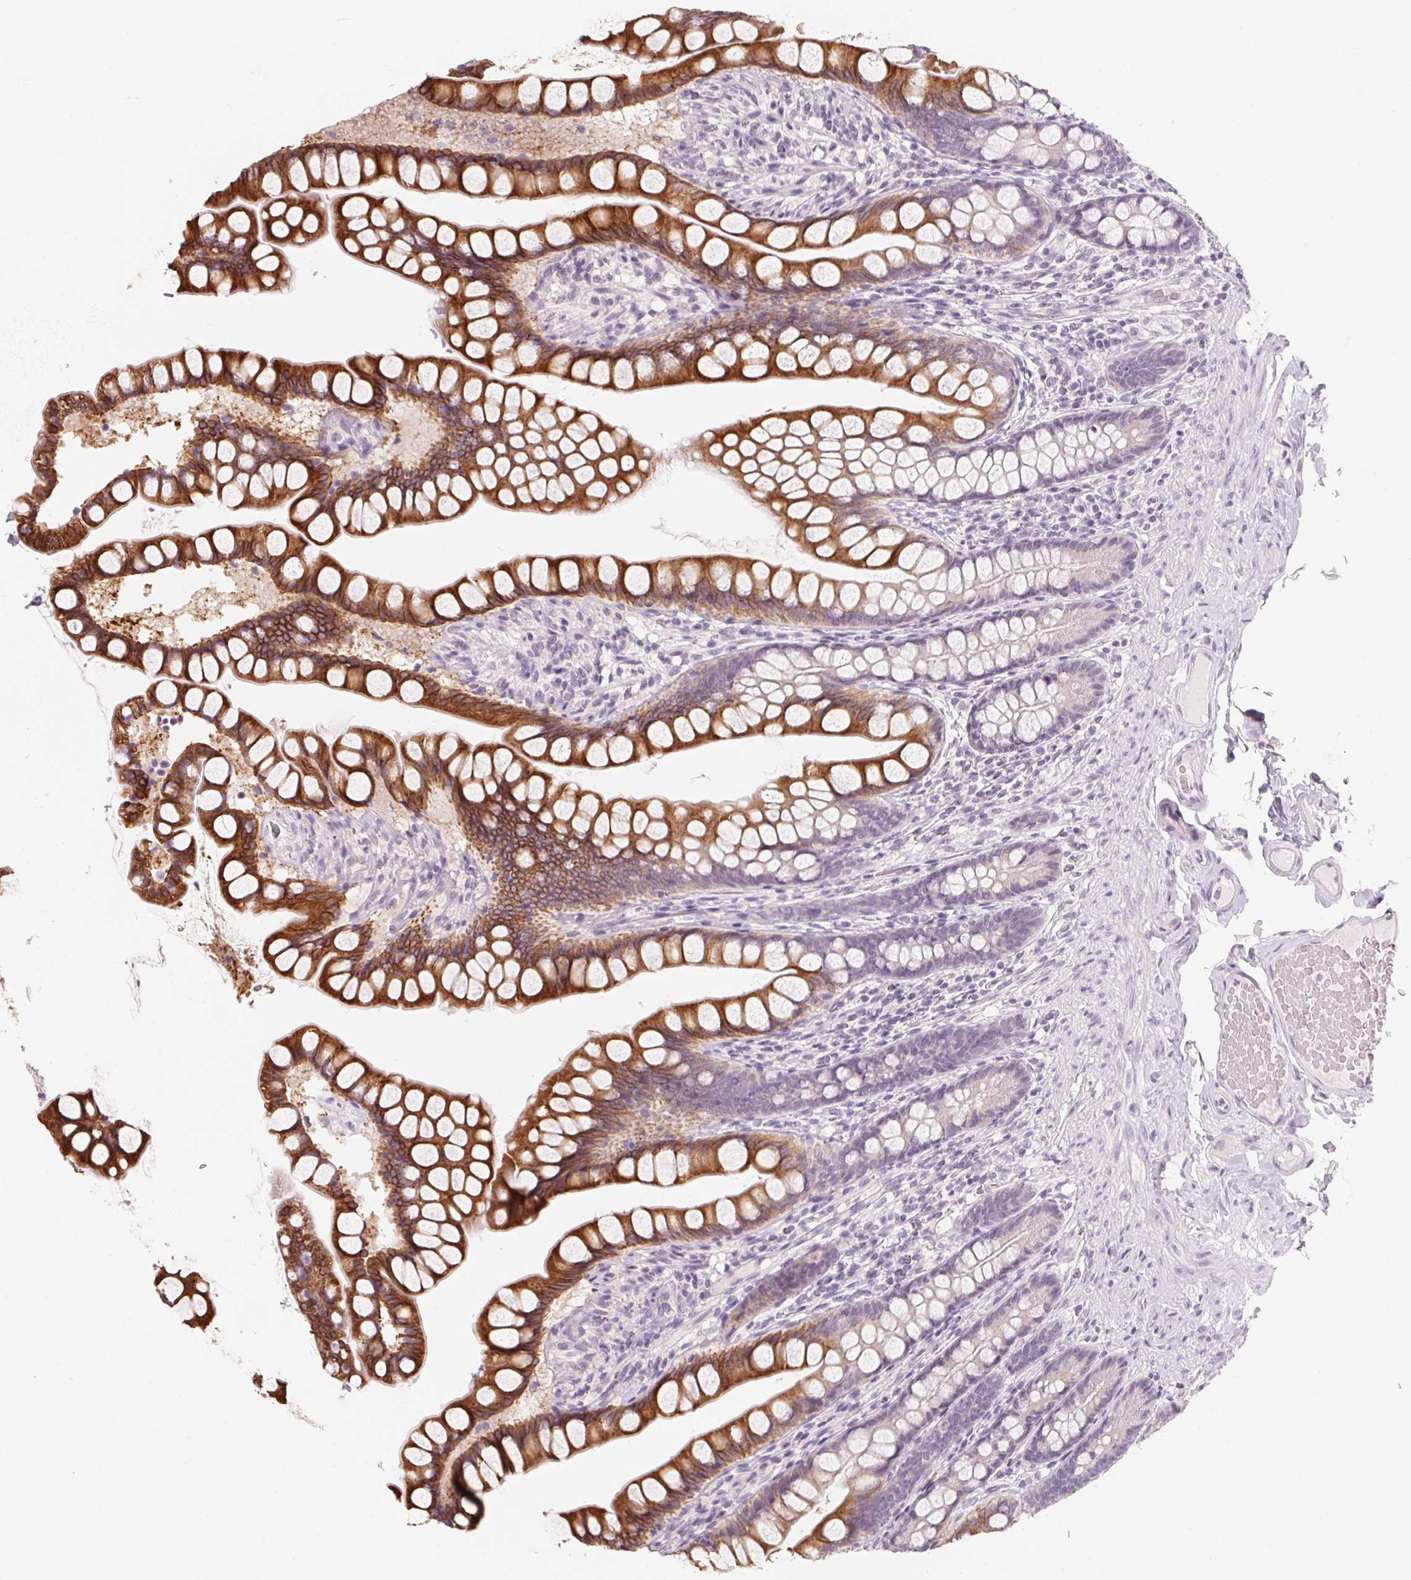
{"staining": {"intensity": "strong", "quantity": "25%-75%", "location": "cytoplasmic/membranous"}, "tissue": "small intestine", "cell_type": "Glandular cells", "image_type": "normal", "snomed": [{"axis": "morphology", "description": "Normal tissue, NOS"}, {"axis": "topography", "description": "Small intestine"}], "caption": "Immunohistochemistry staining of benign small intestine, which displays high levels of strong cytoplasmic/membranous expression in about 25%-75% of glandular cells indicating strong cytoplasmic/membranous protein expression. The staining was performed using DAB (3,3'-diaminobenzidine) (brown) for protein detection and nuclei were counterstained in hematoxylin (blue).", "gene": "CAPZA3", "patient": {"sex": "male", "age": 70}}